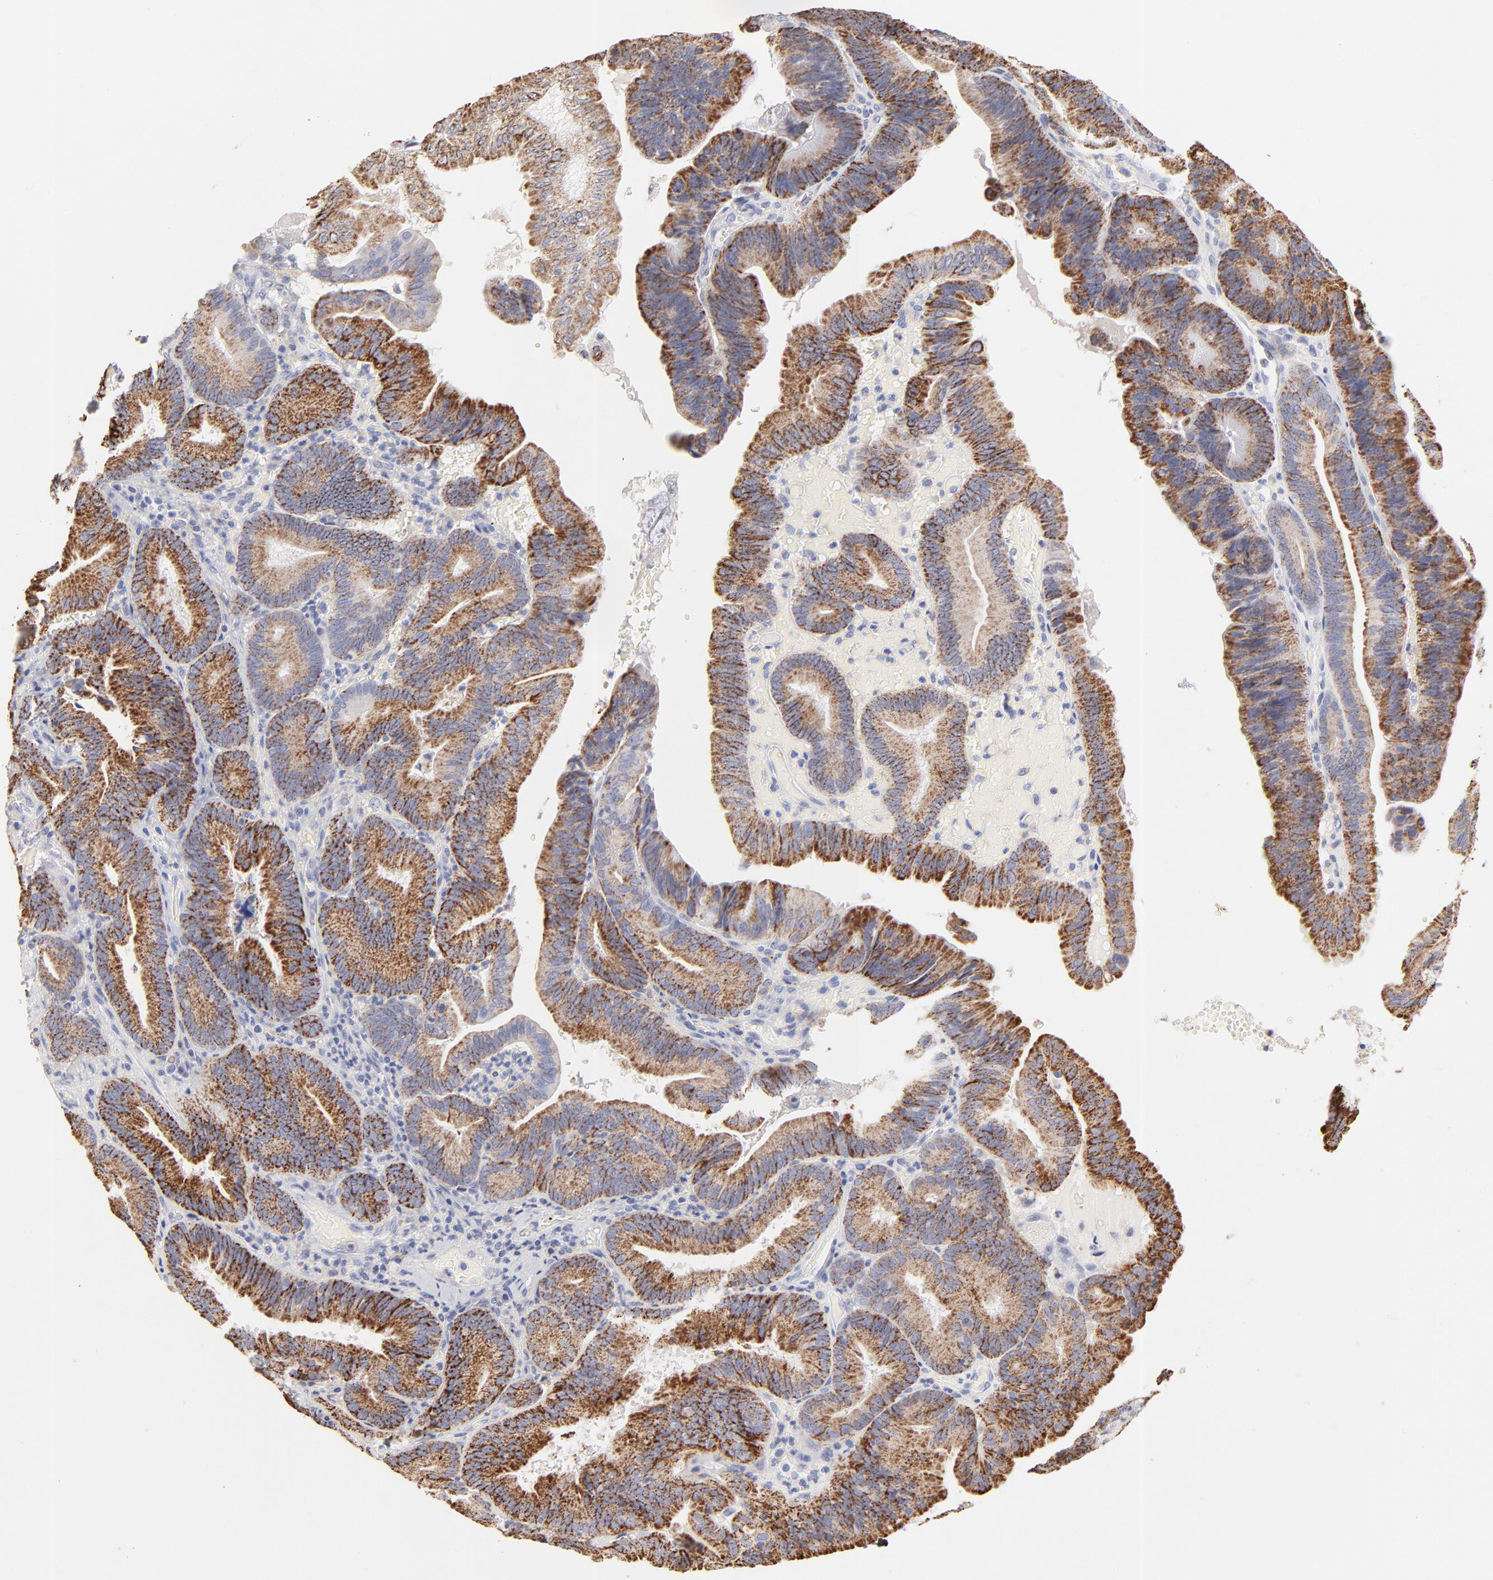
{"staining": {"intensity": "strong", "quantity": ">75%", "location": "cytoplasmic/membranous"}, "tissue": "pancreatic cancer", "cell_type": "Tumor cells", "image_type": "cancer", "snomed": [{"axis": "morphology", "description": "Adenocarcinoma, NOS"}, {"axis": "topography", "description": "Pancreas"}], "caption": "High-magnification brightfield microscopy of pancreatic cancer stained with DAB (brown) and counterstained with hematoxylin (blue). tumor cells exhibit strong cytoplasmic/membranous positivity is identified in about>75% of cells.", "gene": "TST", "patient": {"sex": "male", "age": 82}}